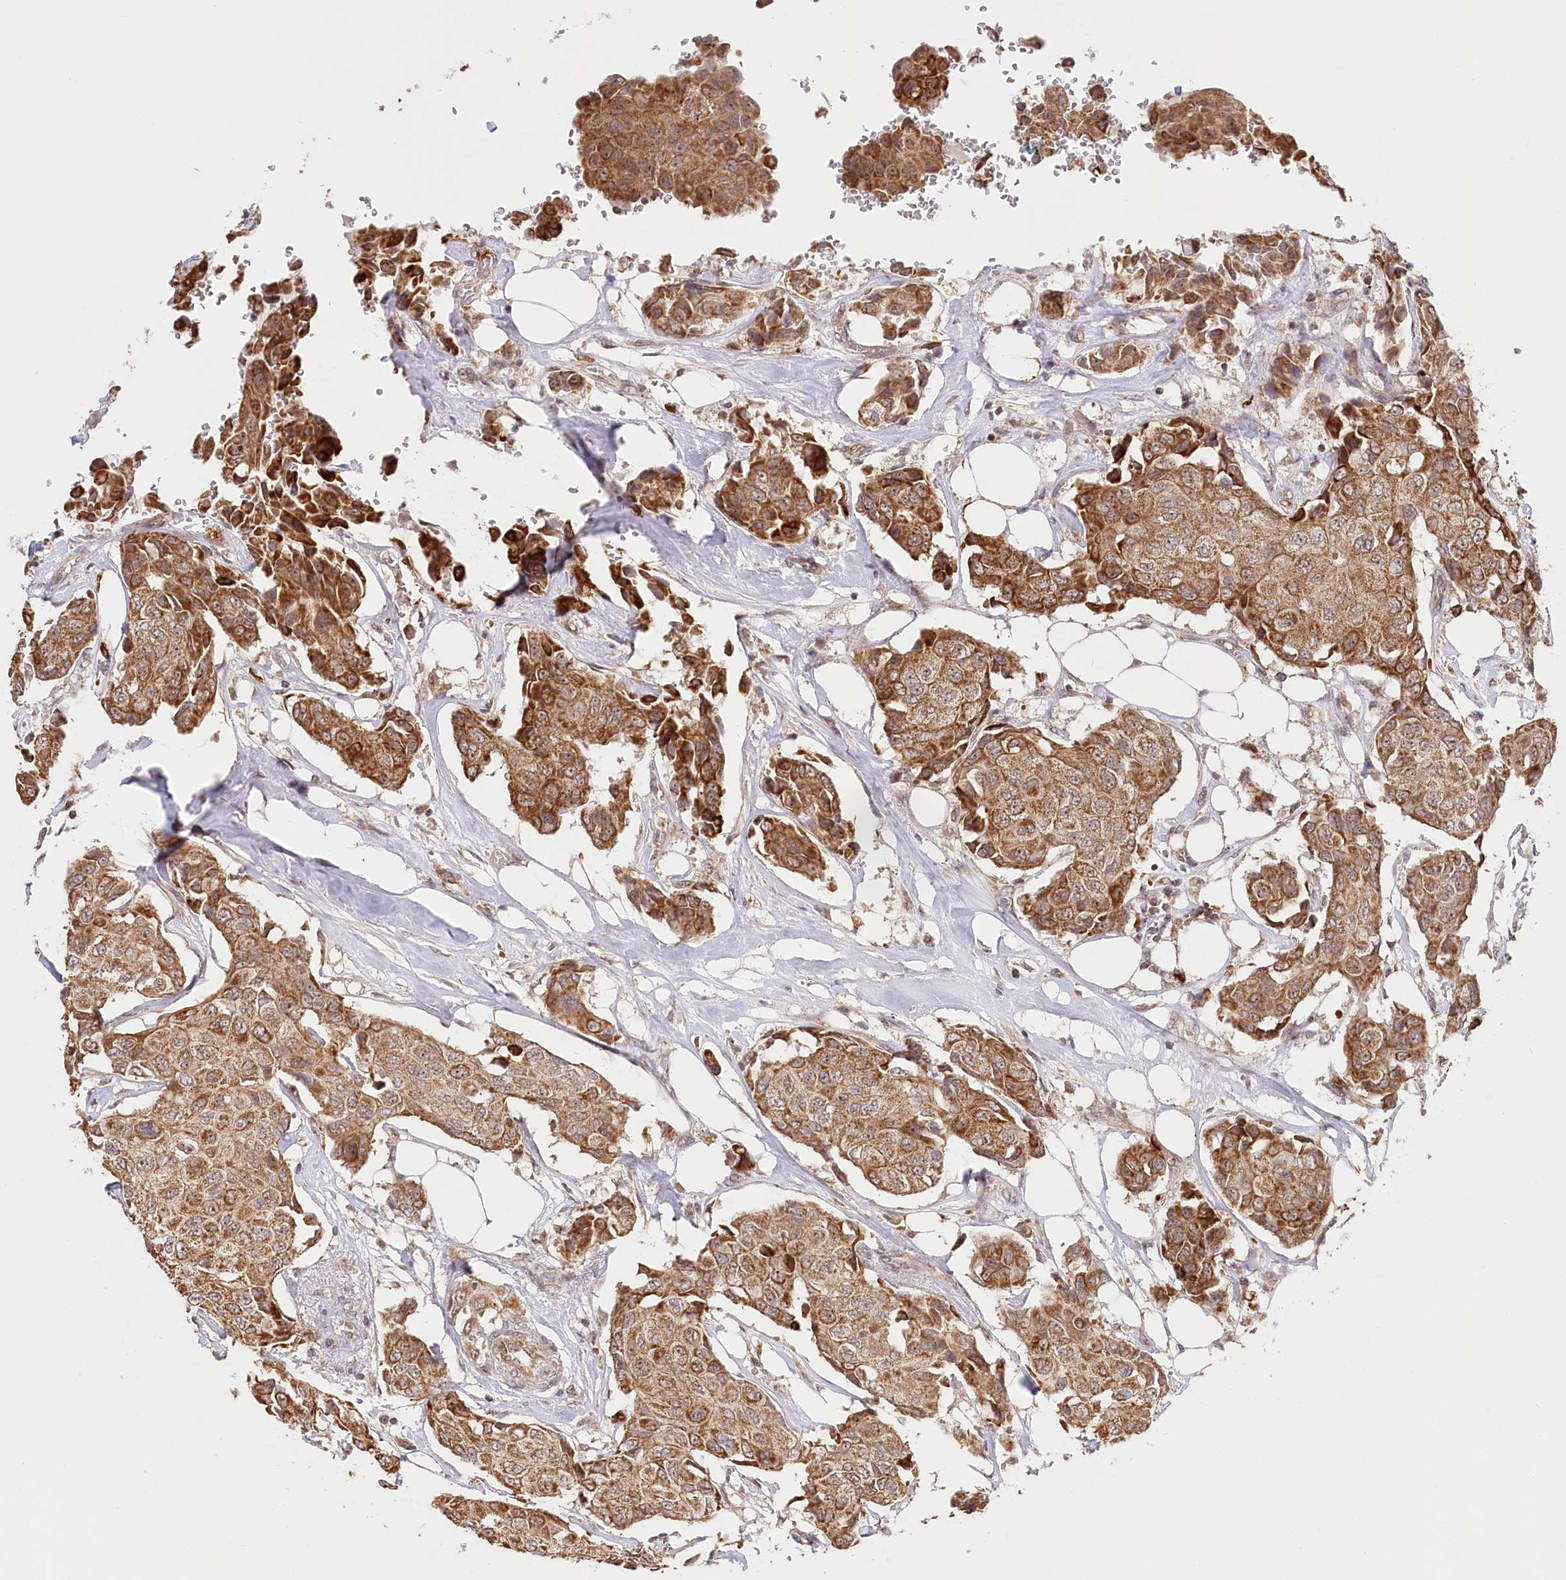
{"staining": {"intensity": "moderate", "quantity": ">75%", "location": "cytoplasmic/membranous"}, "tissue": "breast cancer", "cell_type": "Tumor cells", "image_type": "cancer", "snomed": [{"axis": "morphology", "description": "Duct carcinoma"}, {"axis": "topography", "description": "Breast"}], "caption": "A medium amount of moderate cytoplasmic/membranous positivity is seen in about >75% of tumor cells in breast intraductal carcinoma tissue.", "gene": "RTN4IP1", "patient": {"sex": "female", "age": 80}}